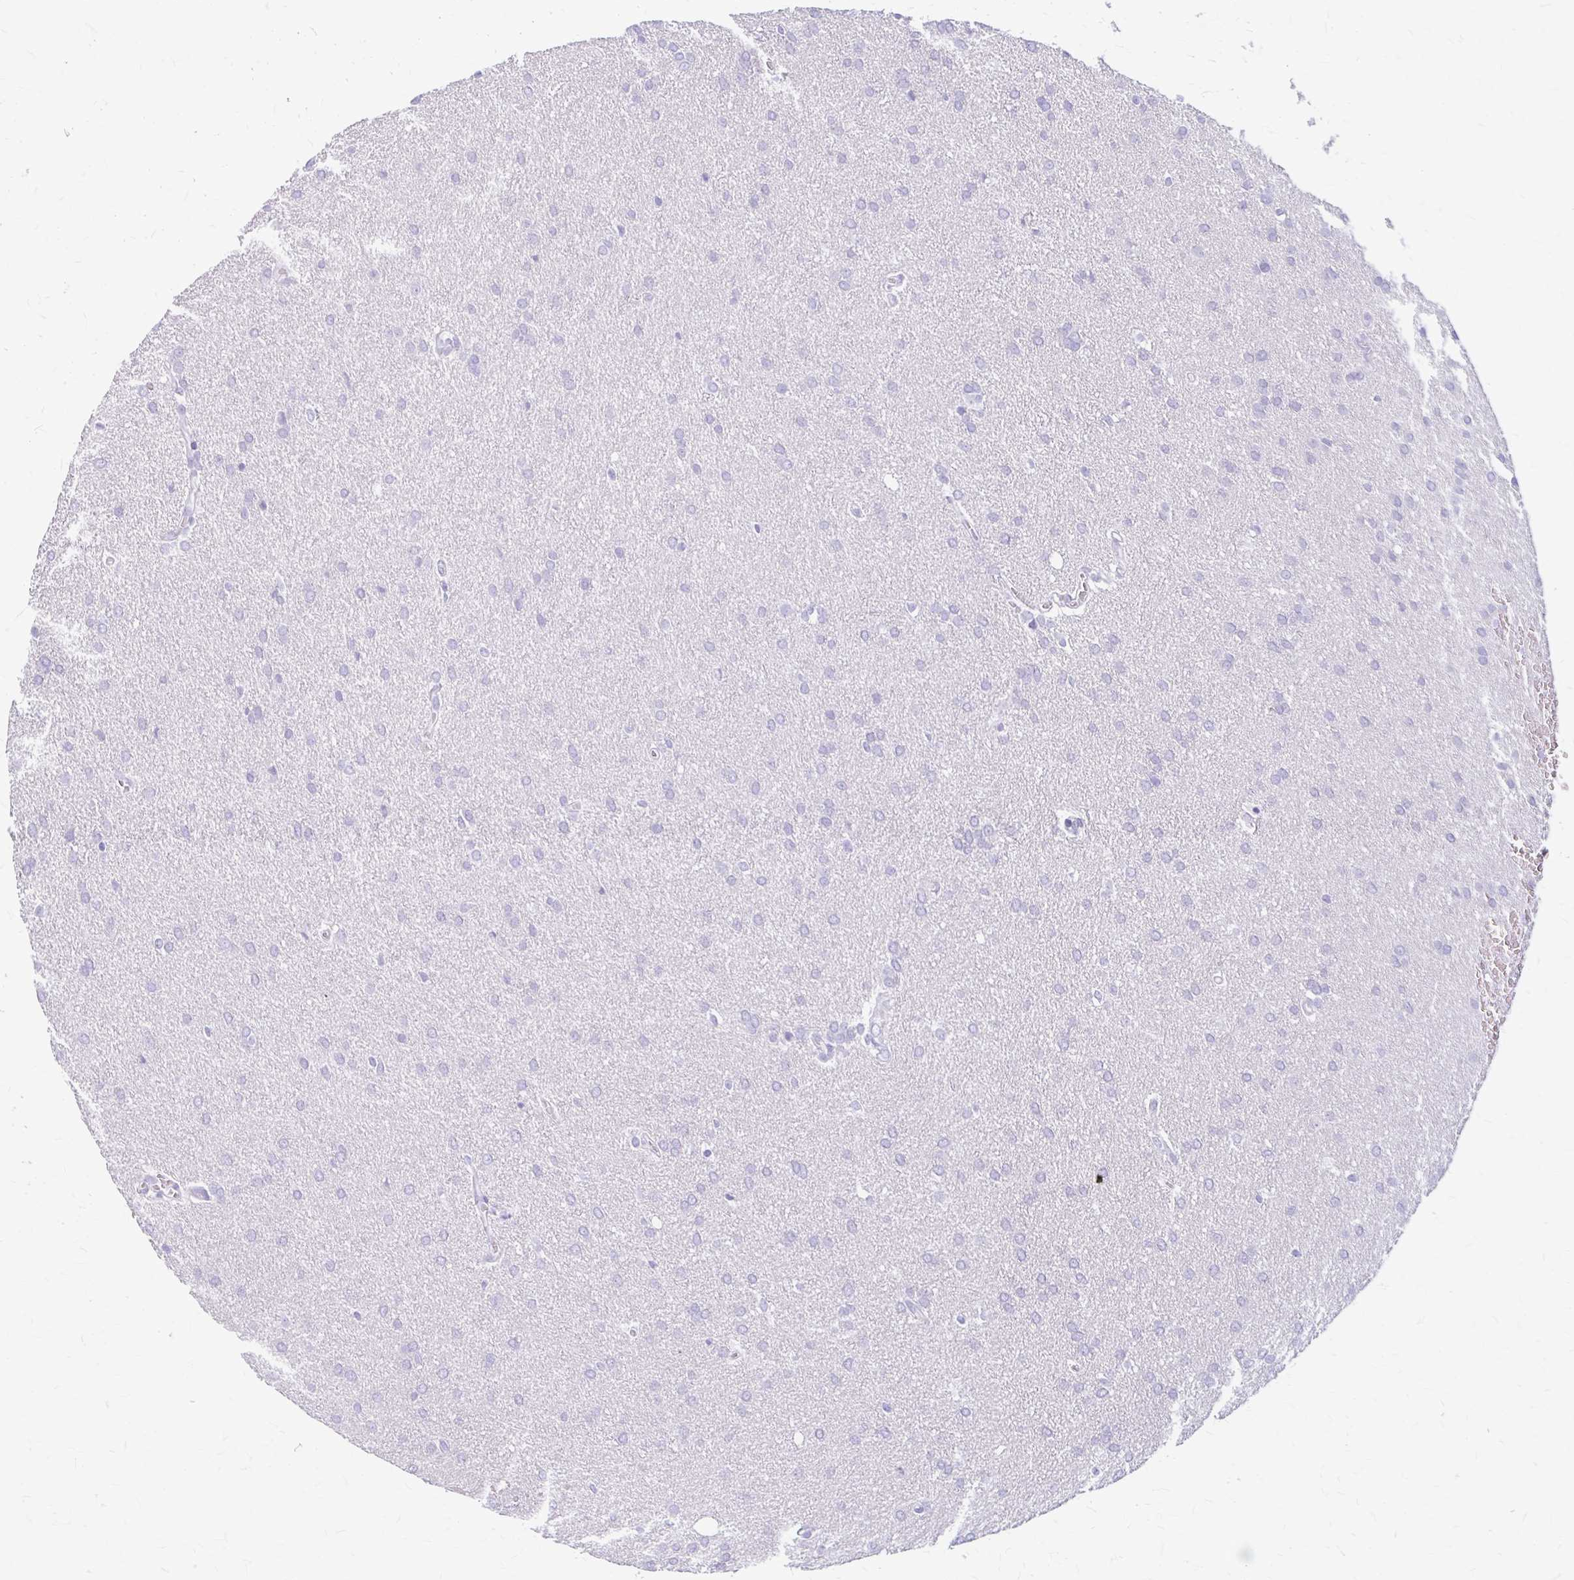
{"staining": {"intensity": "negative", "quantity": "none", "location": "none"}, "tissue": "glioma", "cell_type": "Tumor cells", "image_type": "cancer", "snomed": [{"axis": "morphology", "description": "Glioma, malignant, Low grade"}, {"axis": "topography", "description": "Brain"}], "caption": "Tumor cells show no significant protein expression in glioma.", "gene": "KLHDC7A", "patient": {"sex": "female", "age": 33}}